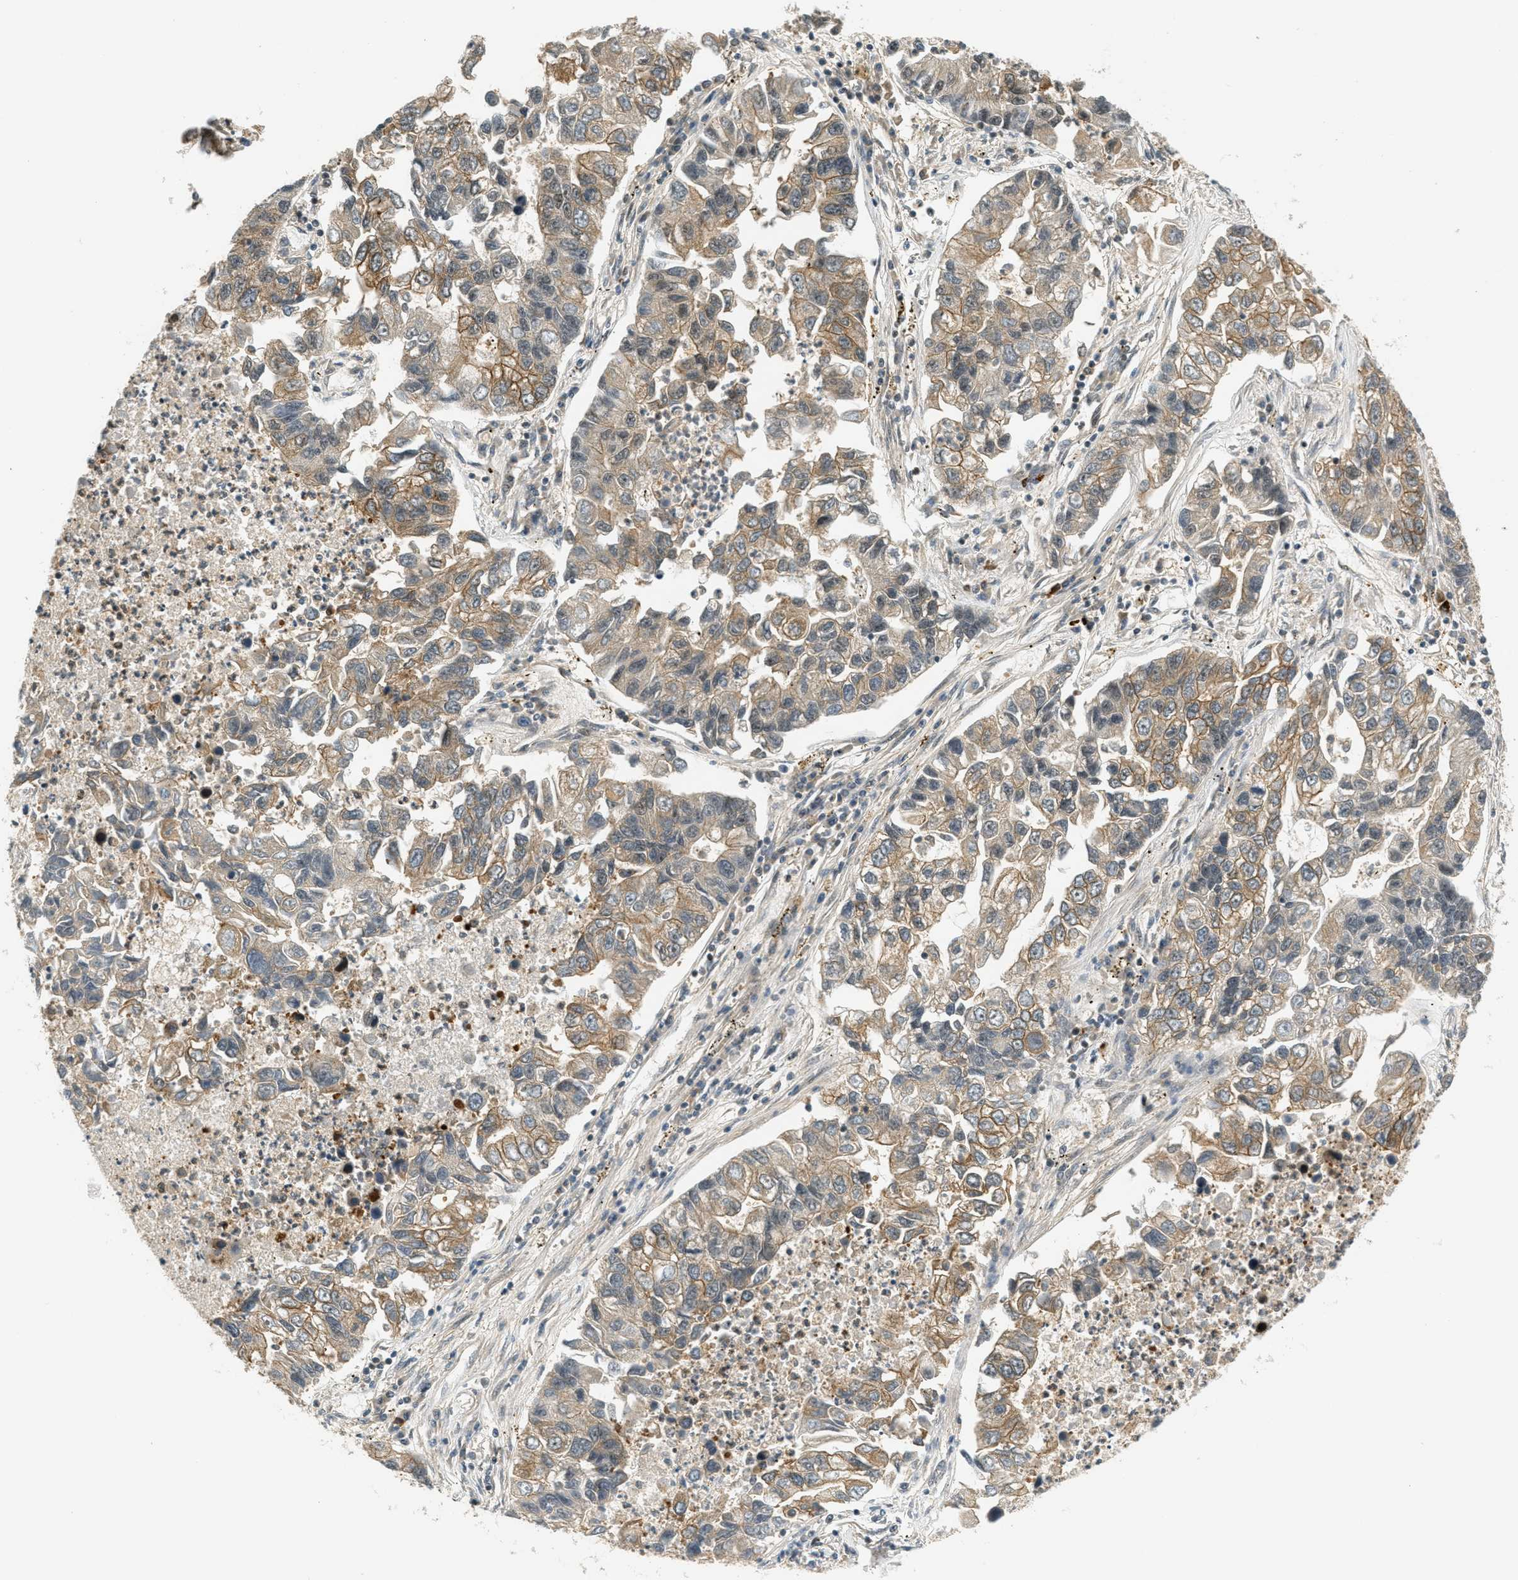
{"staining": {"intensity": "moderate", "quantity": "25%-75%", "location": "cytoplasmic/membranous"}, "tissue": "lung cancer", "cell_type": "Tumor cells", "image_type": "cancer", "snomed": [{"axis": "morphology", "description": "Adenocarcinoma, NOS"}, {"axis": "topography", "description": "Lung"}], "caption": "Immunohistochemical staining of human lung cancer (adenocarcinoma) demonstrates moderate cytoplasmic/membranous protein expression in about 25%-75% of tumor cells. The staining was performed using DAB to visualize the protein expression in brown, while the nuclei were stained in blue with hematoxylin (Magnification: 20x).", "gene": "FOXM1", "patient": {"sex": "female", "age": 51}}